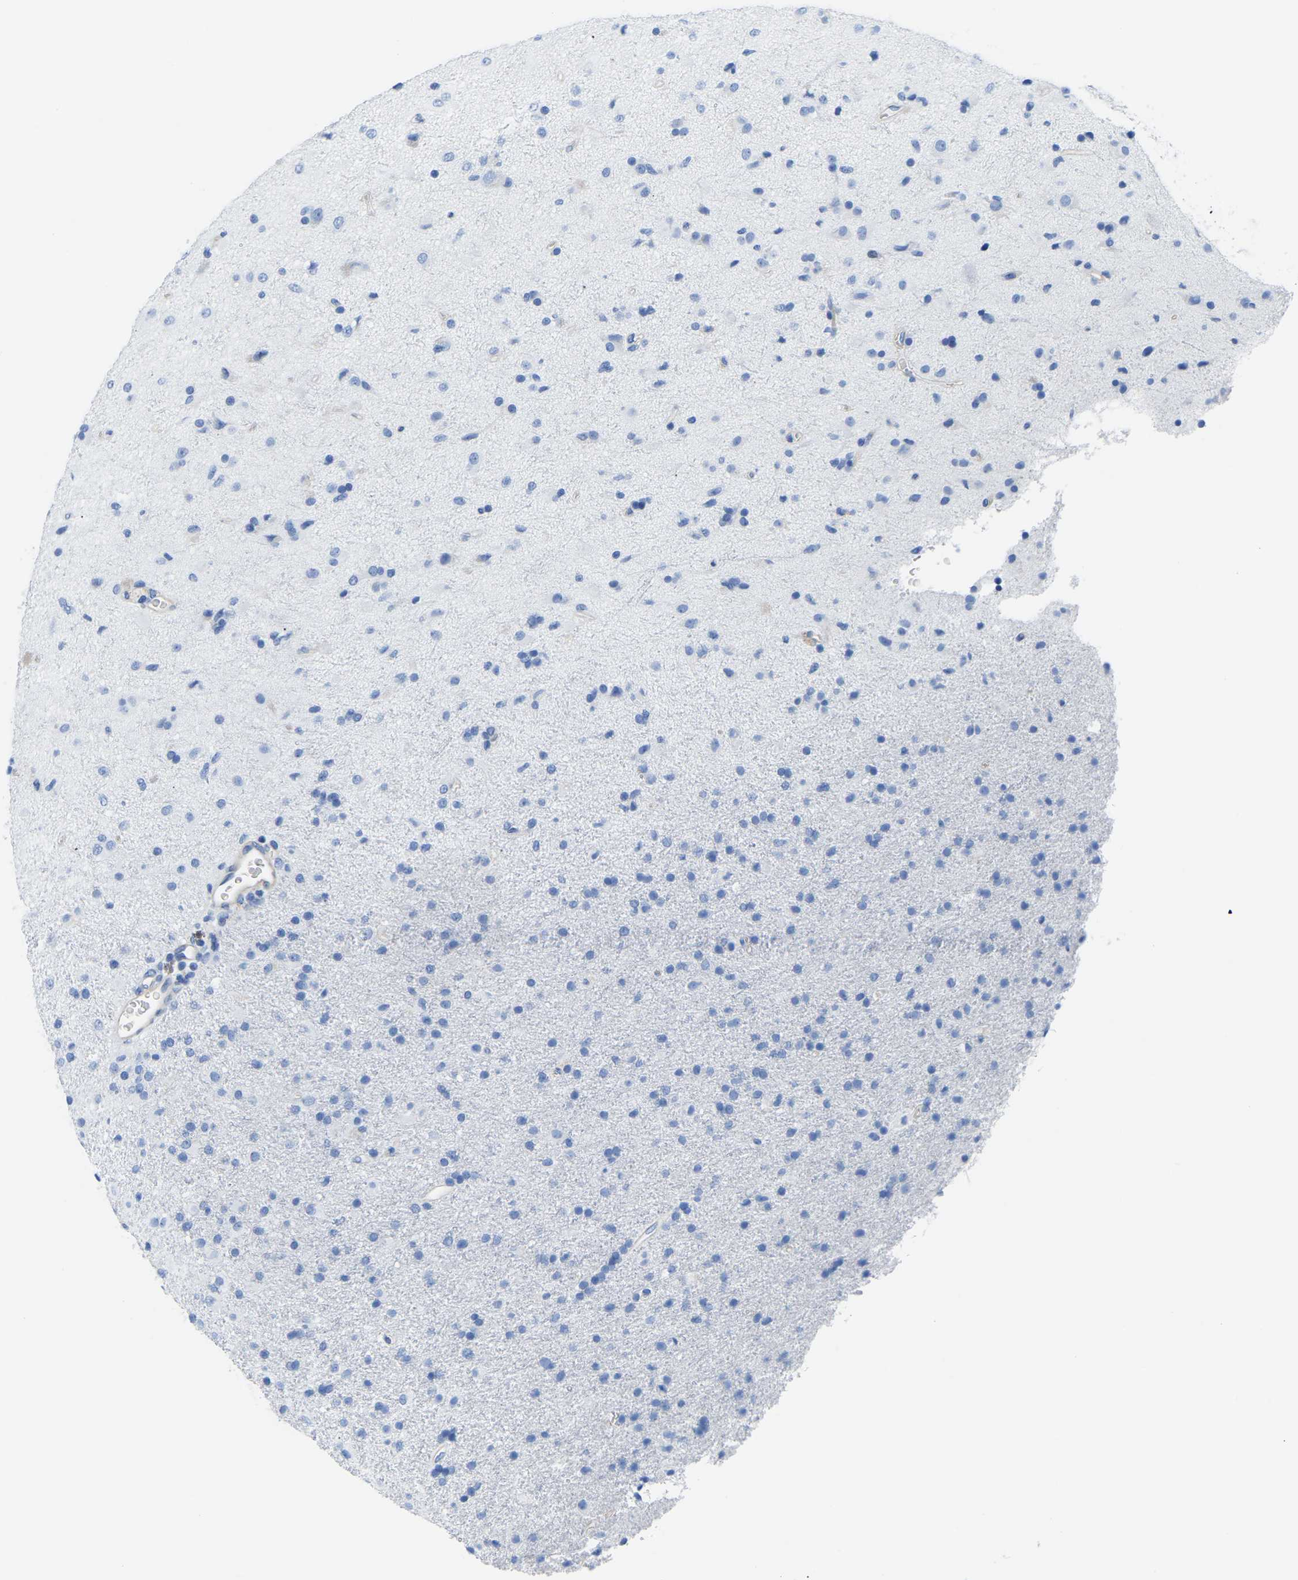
{"staining": {"intensity": "negative", "quantity": "none", "location": "none"}, "tissue": "glioma", "cell_type": "Tumor cells", "image_type": "cancer", "snomed": [{"axis": "morphology", "description": "Glioma, malignant, Low grade"}, {"axis": "topography", "description": "Brain"}], "caption": "This is an immunohistochemistry (IHC) micrograph of human low-grade glioma (malignant). There is no staining in tumor cells.", "gene": "UPK3A", "patient": {"sex": "male", "age": 65}}